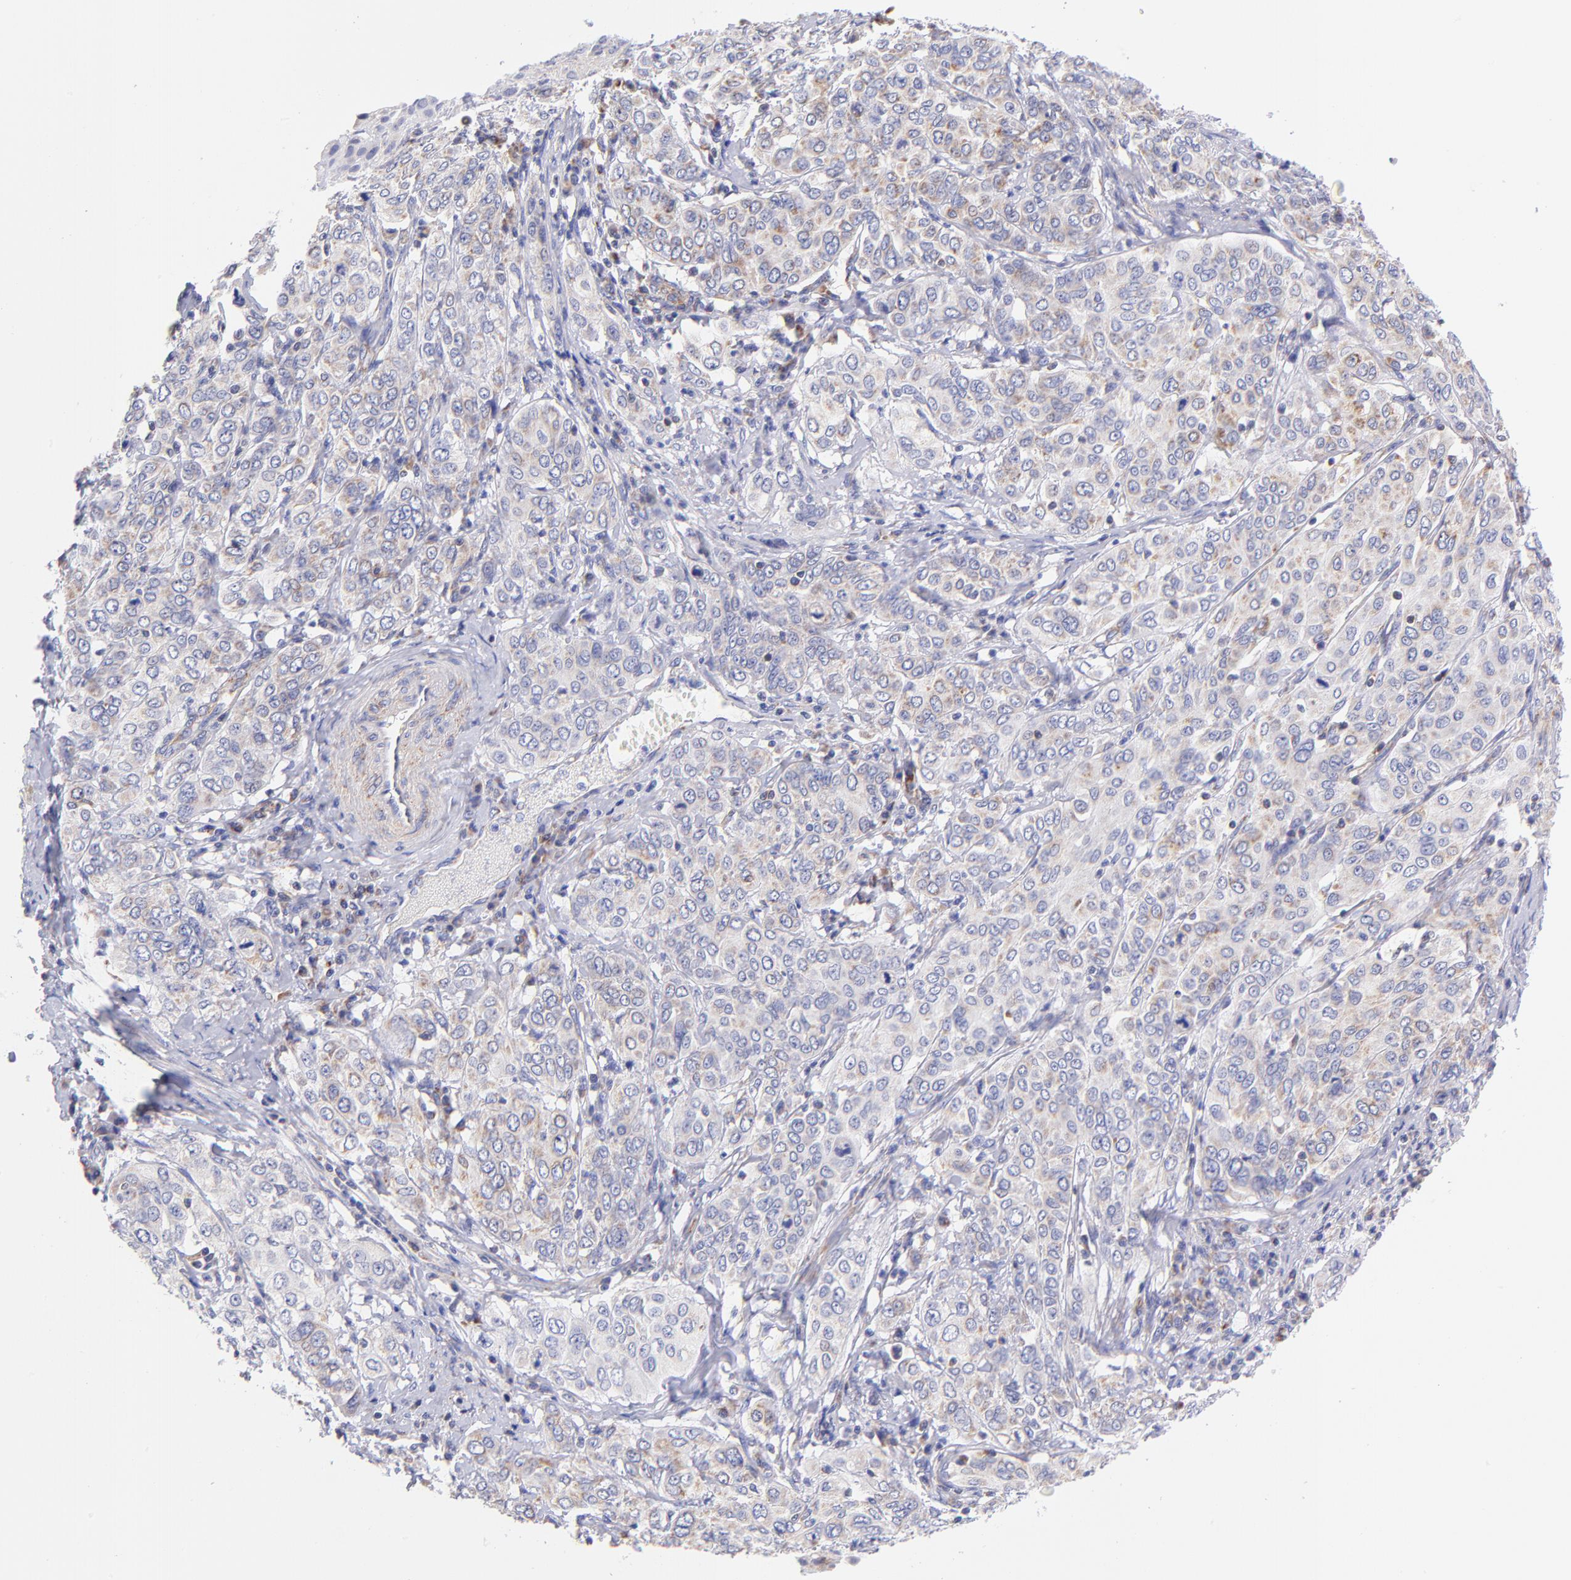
{"staining": {"intensity": "weak", "quantity": "25%-75%", "location": "cytoplasmic/membranous"}, "tissue": "cervical cancer", "cell_type": "Tumor cells", "image_type": "cancer", "snomed": [{"axis": "morphology", "description": "Squamous cell carcinoma, NOS"}, {"axis": "topography", "description": "Cervix"}], "caption": "This photomicrograph shows IHC staining of human cervical squamous cell carcinoma, with low weak cytoplasmic/membranous expression in approximately 25%-75% of tumor cells.", "gene": "NDUFB7", "patient": {"sex": "female", "age": 38}}